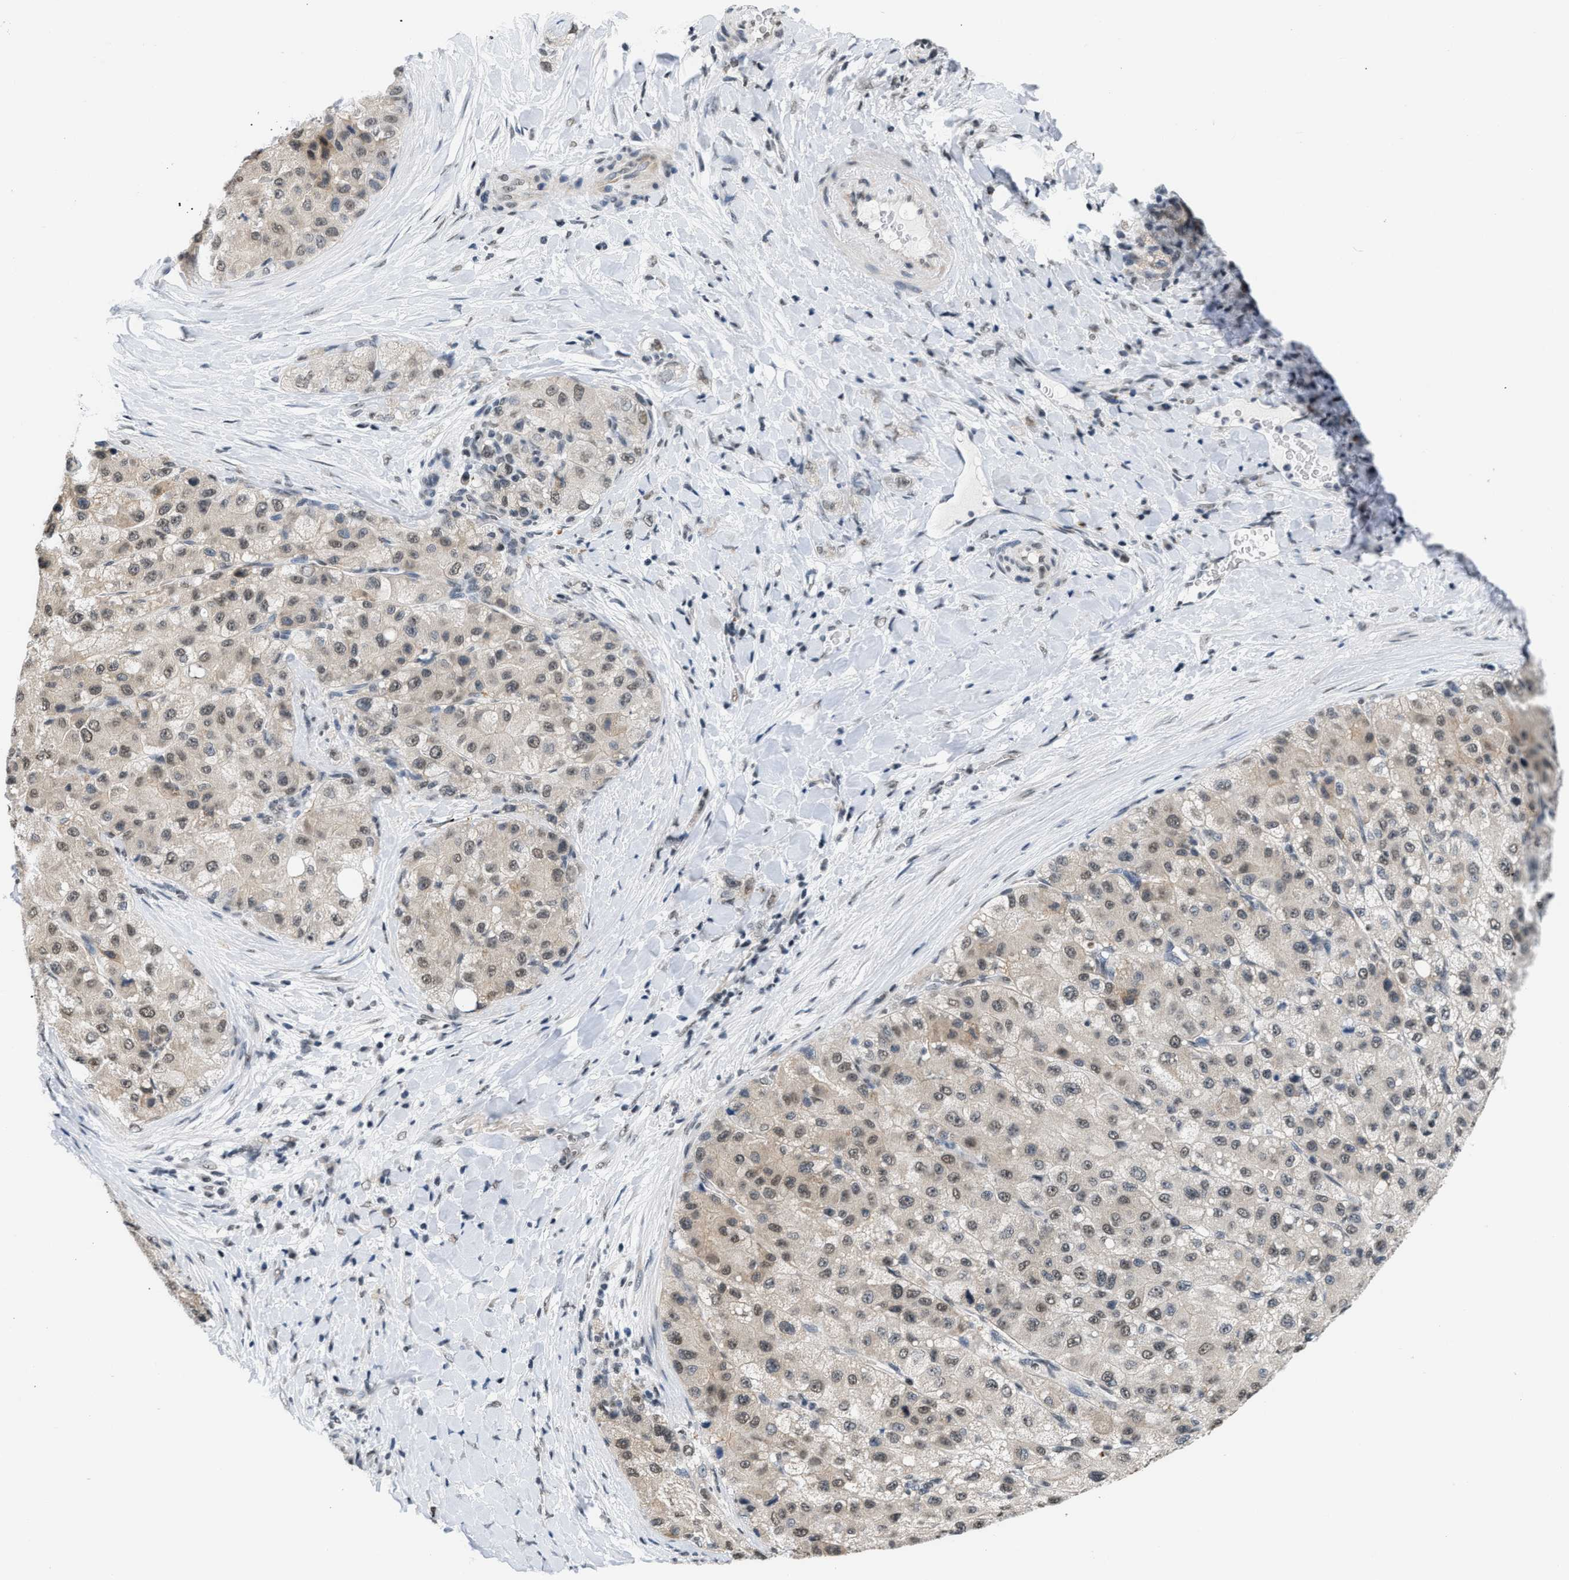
{"staining": {"intensity": "weak", "quantity": ">75%", "location": "cytoplasmic/membranous,nuclear"}, "tissue": "liver cancer", "cell_type": "Tumor cells", "image_type": "cancer", "snomed": [{"axis": "morphology", "description": "Carcinoma, Hepatocellular, NOS"}, {"axis": "topography", "description": "Liver"}], "caption": "This image shows immunohistochemistry (IHC) staining of human hepatocellular carcinoma (liver), with low weak cytoplasmic/membranous and nuclear staining in about >75% of tumor cells.", "gene": "RAF1", "patient": {"sex": "male", "age": 80}}